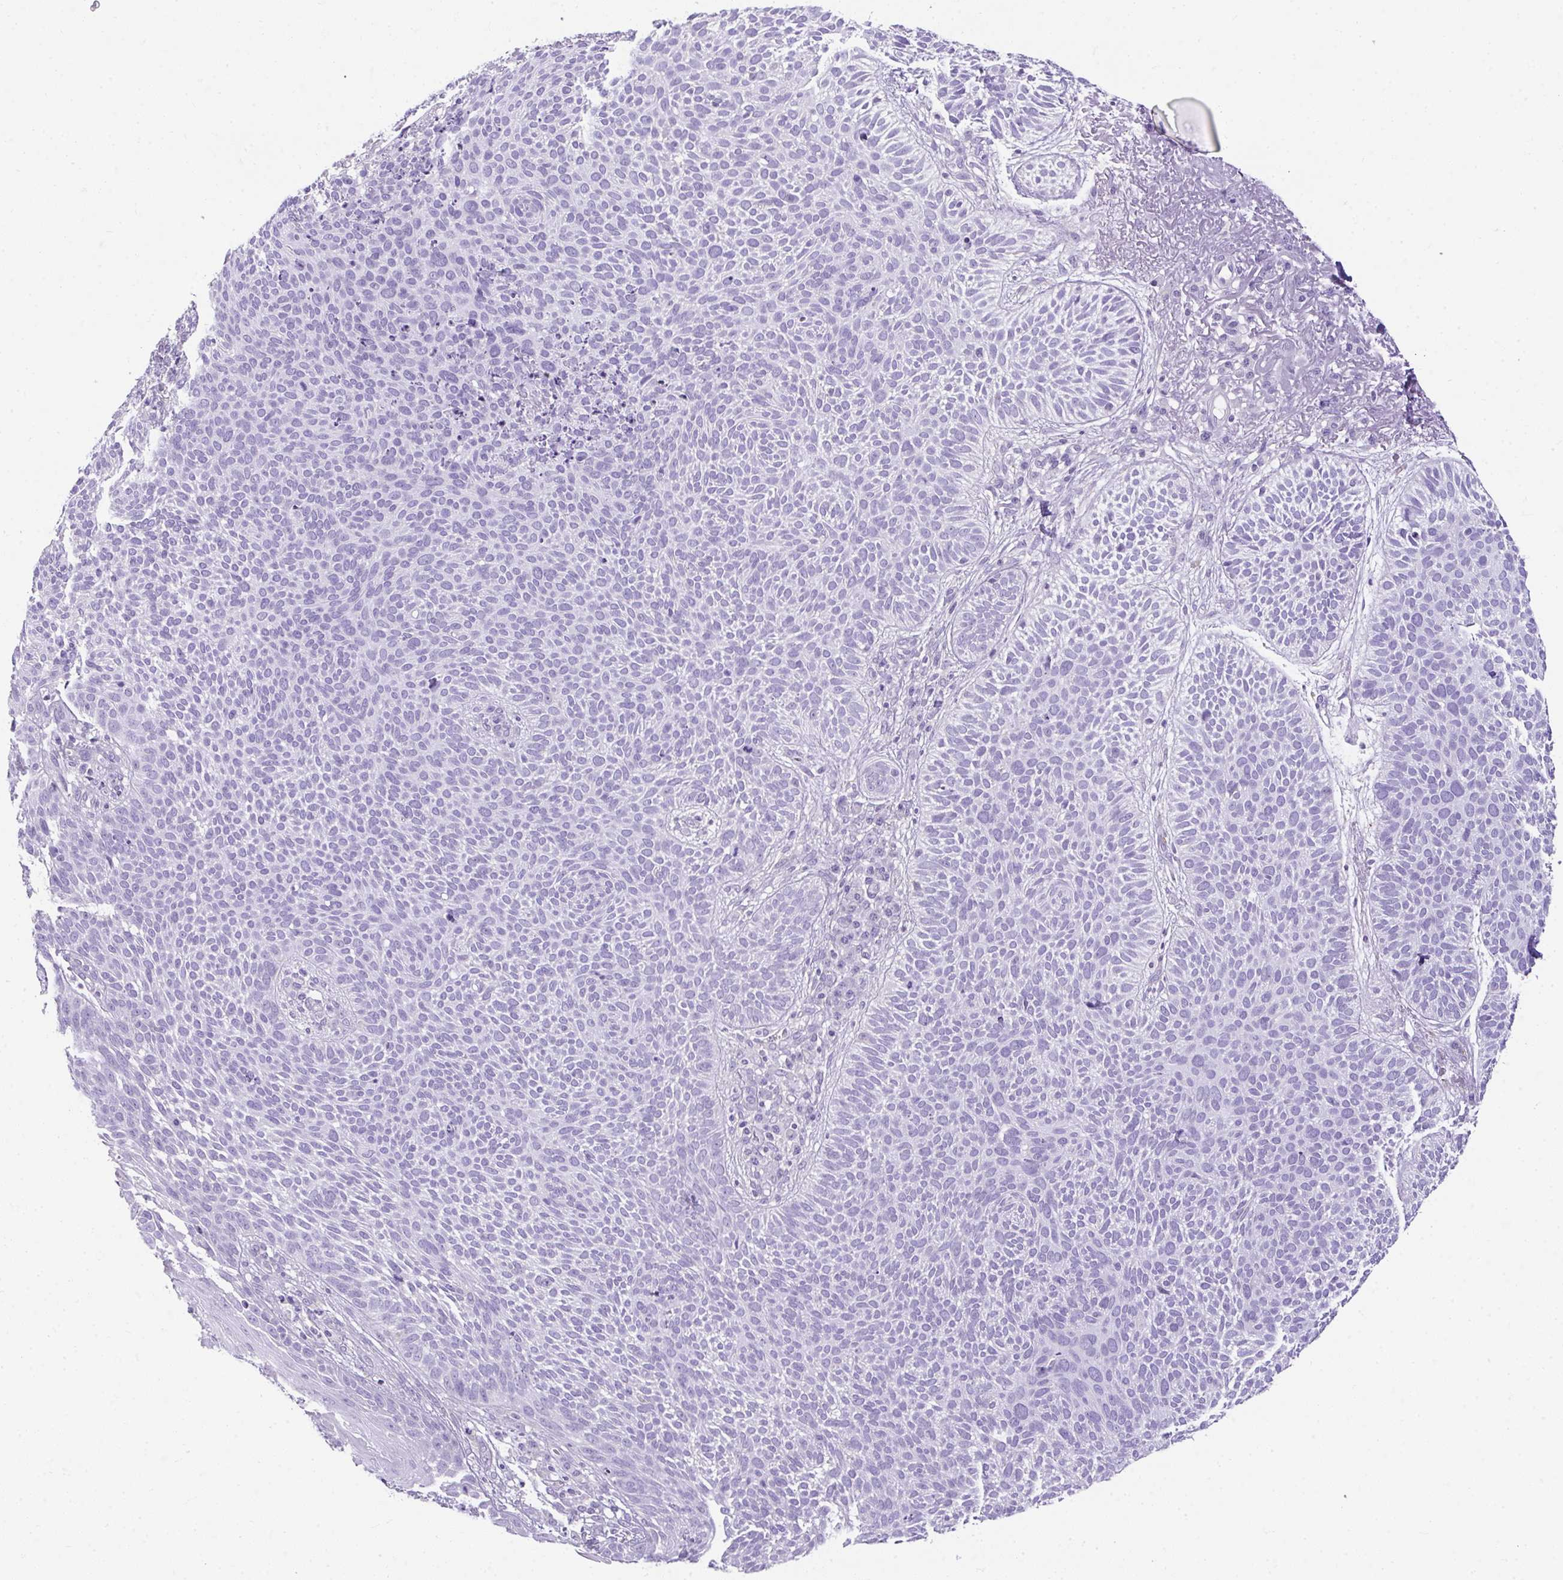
{"staining": {"intensity": "negative", "quantity": "none", "location": "none"}, "tissue": "skin cancer", "cell_type": "Tumor cells", "image_type": "cancer", "snomed": [{"axis": "morphology", "description": "Basal cell carcinoma"}, {"axis": "topography", "description": "Skin"}, {"axis": "topography", "description": "Skin of face"}], "caption": "Tumor cells show no significant expression in skin cancer.", "gene": "AVIL", "patient": {"sex": "female", "age": 82}}